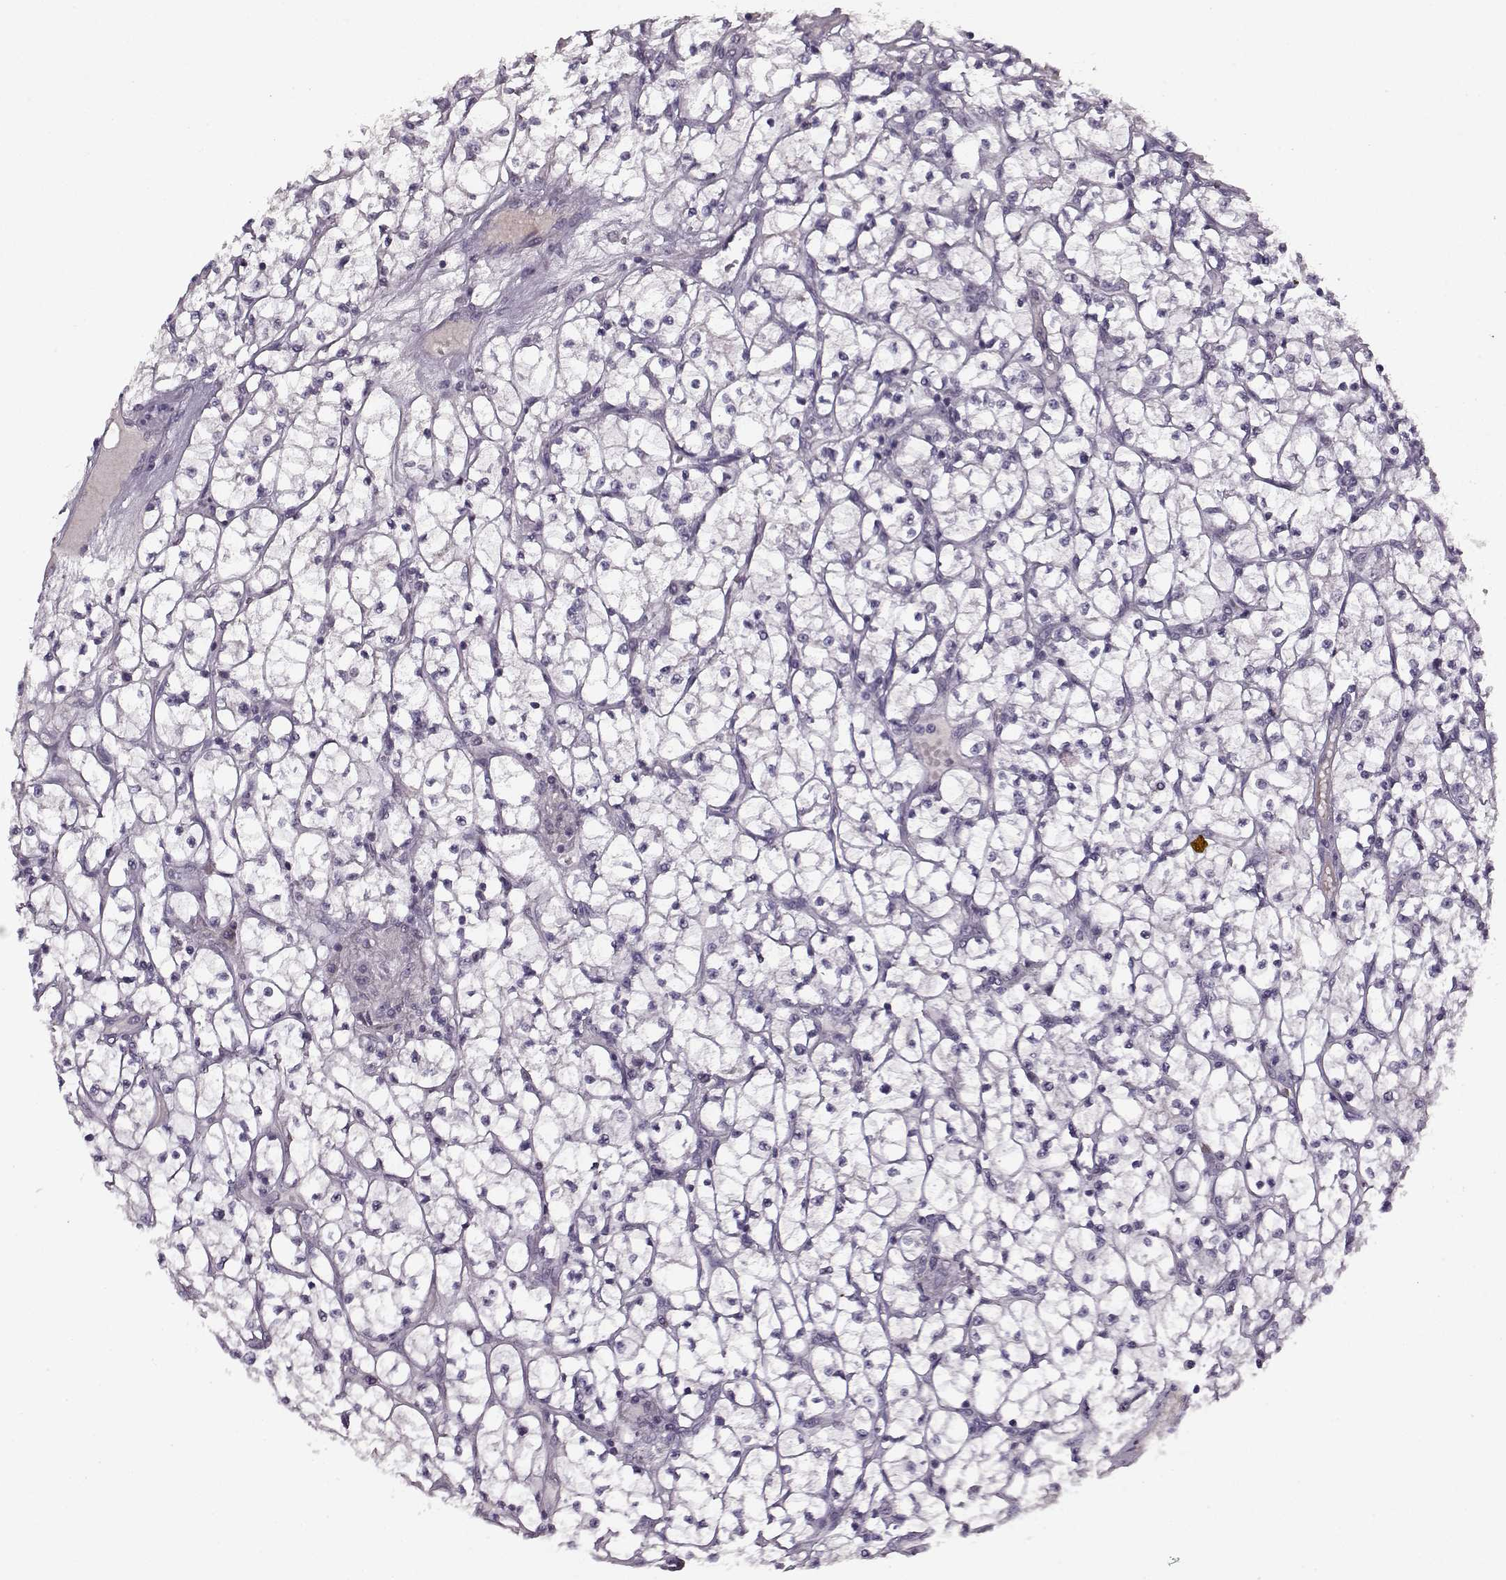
{"staining": {"intensity": "negative", "quantity": "none", "location": "none"}, "tissue": "renal cancer", "cell_type": "Tumor cells", "image_type": "cancer", "snomed": [{"axis": "morphology", "description": "Adenocarcinoma, NOS"}, {"axis": "topography", "description": "Kidney"}], "caption": "This is an immunohistochemistry (IHC) micrograph of renal cancer (adenocarcinoma). There is no staining in tumor cells.", "gene": "KRT9", "patient": {"sex": "female", "age": 64}}